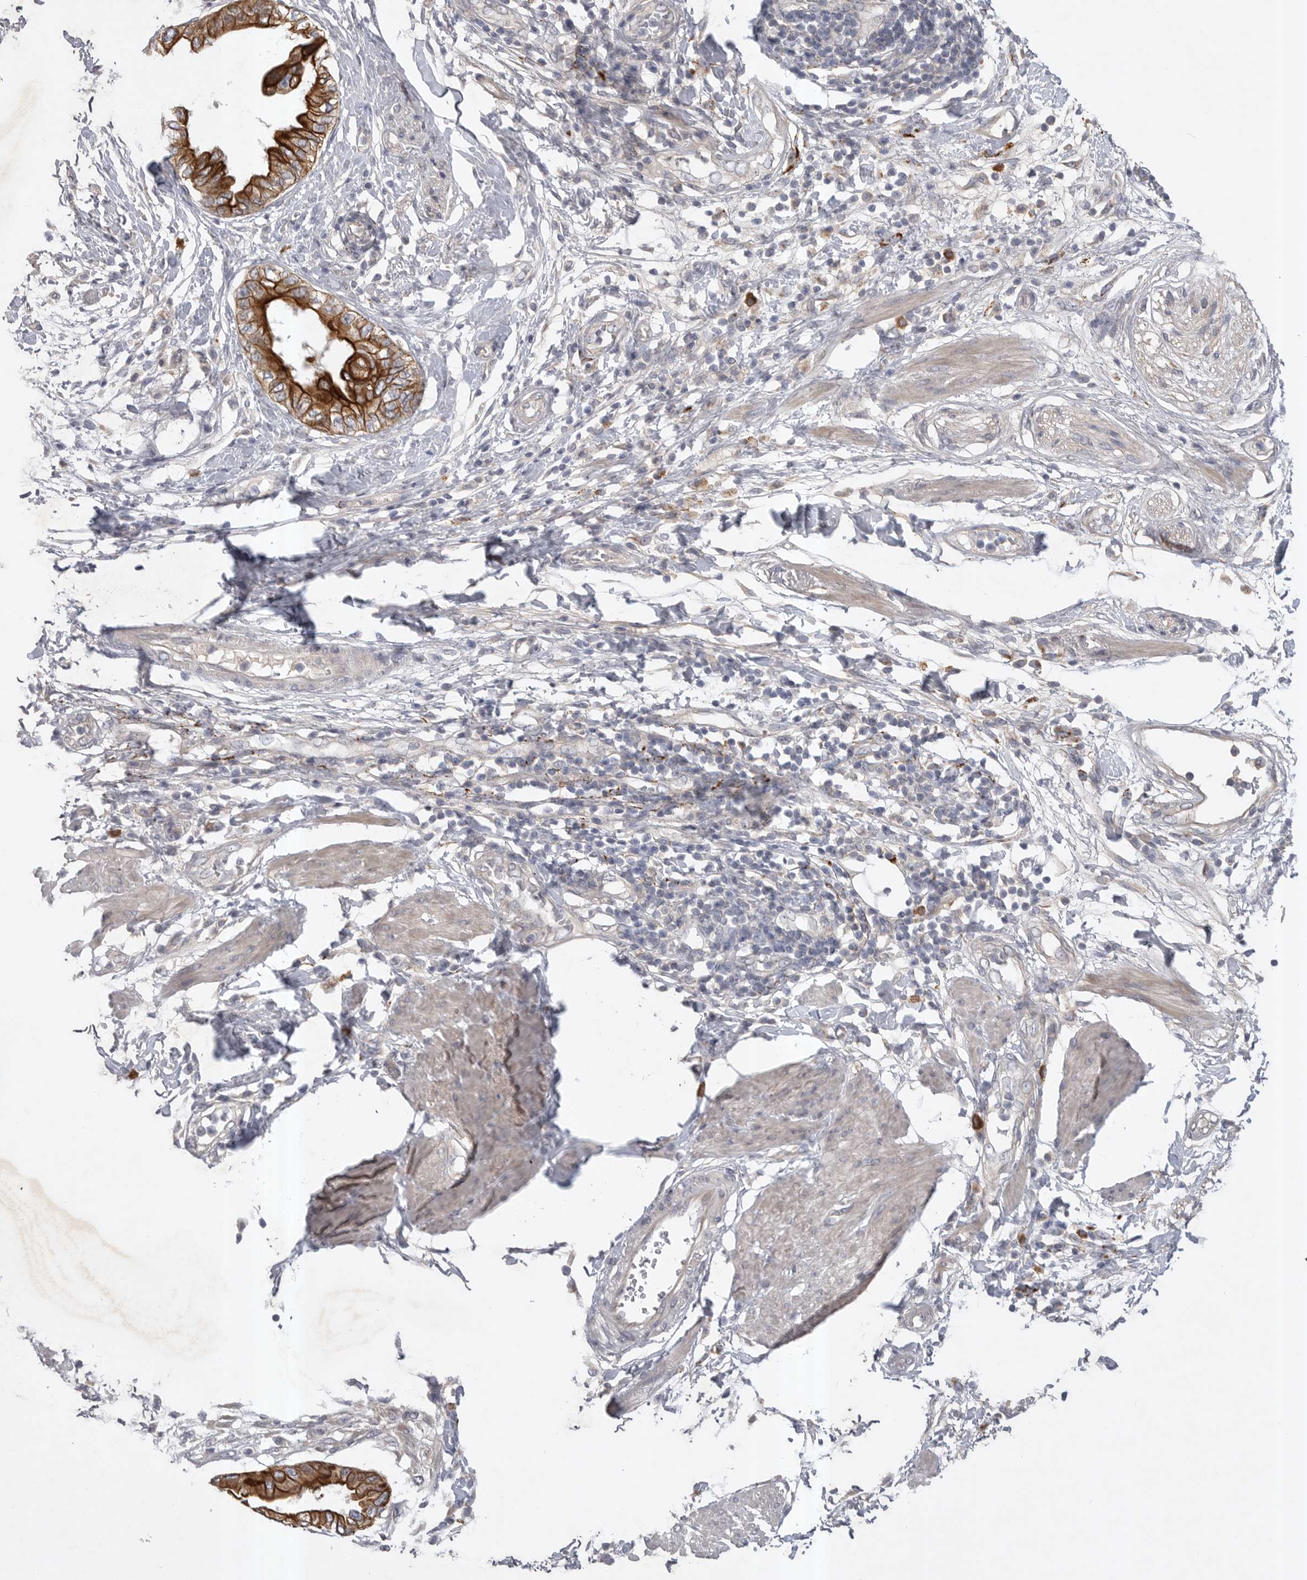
{"staining": {"intensity": "strong", "quantity": ">75%", "location": "cytoplasmic/membranous"}, "tissue": "pancreatic cancer", "cell_type": "Tumor cells", "image_type": "cancer", "snomed": [{"axis": "morphology", "description": "Normal tissue, NOS"}, {"axis": "morphology", "description": "Adenocarcinoma, NOS"}, {"axis": "topography", "description": "Pancreas"}, {"axis": "topography", "description": "Duodenum"}], "caption": "Immunohistochemical staining of human adenocarcinoma (pancreatic) exhibits high levels of strong cytoplasmic/membranous protein staining in about >75% of tumor cells.", "gene": "DHDDS", "patient": {"sex": "female", "age": 60}}